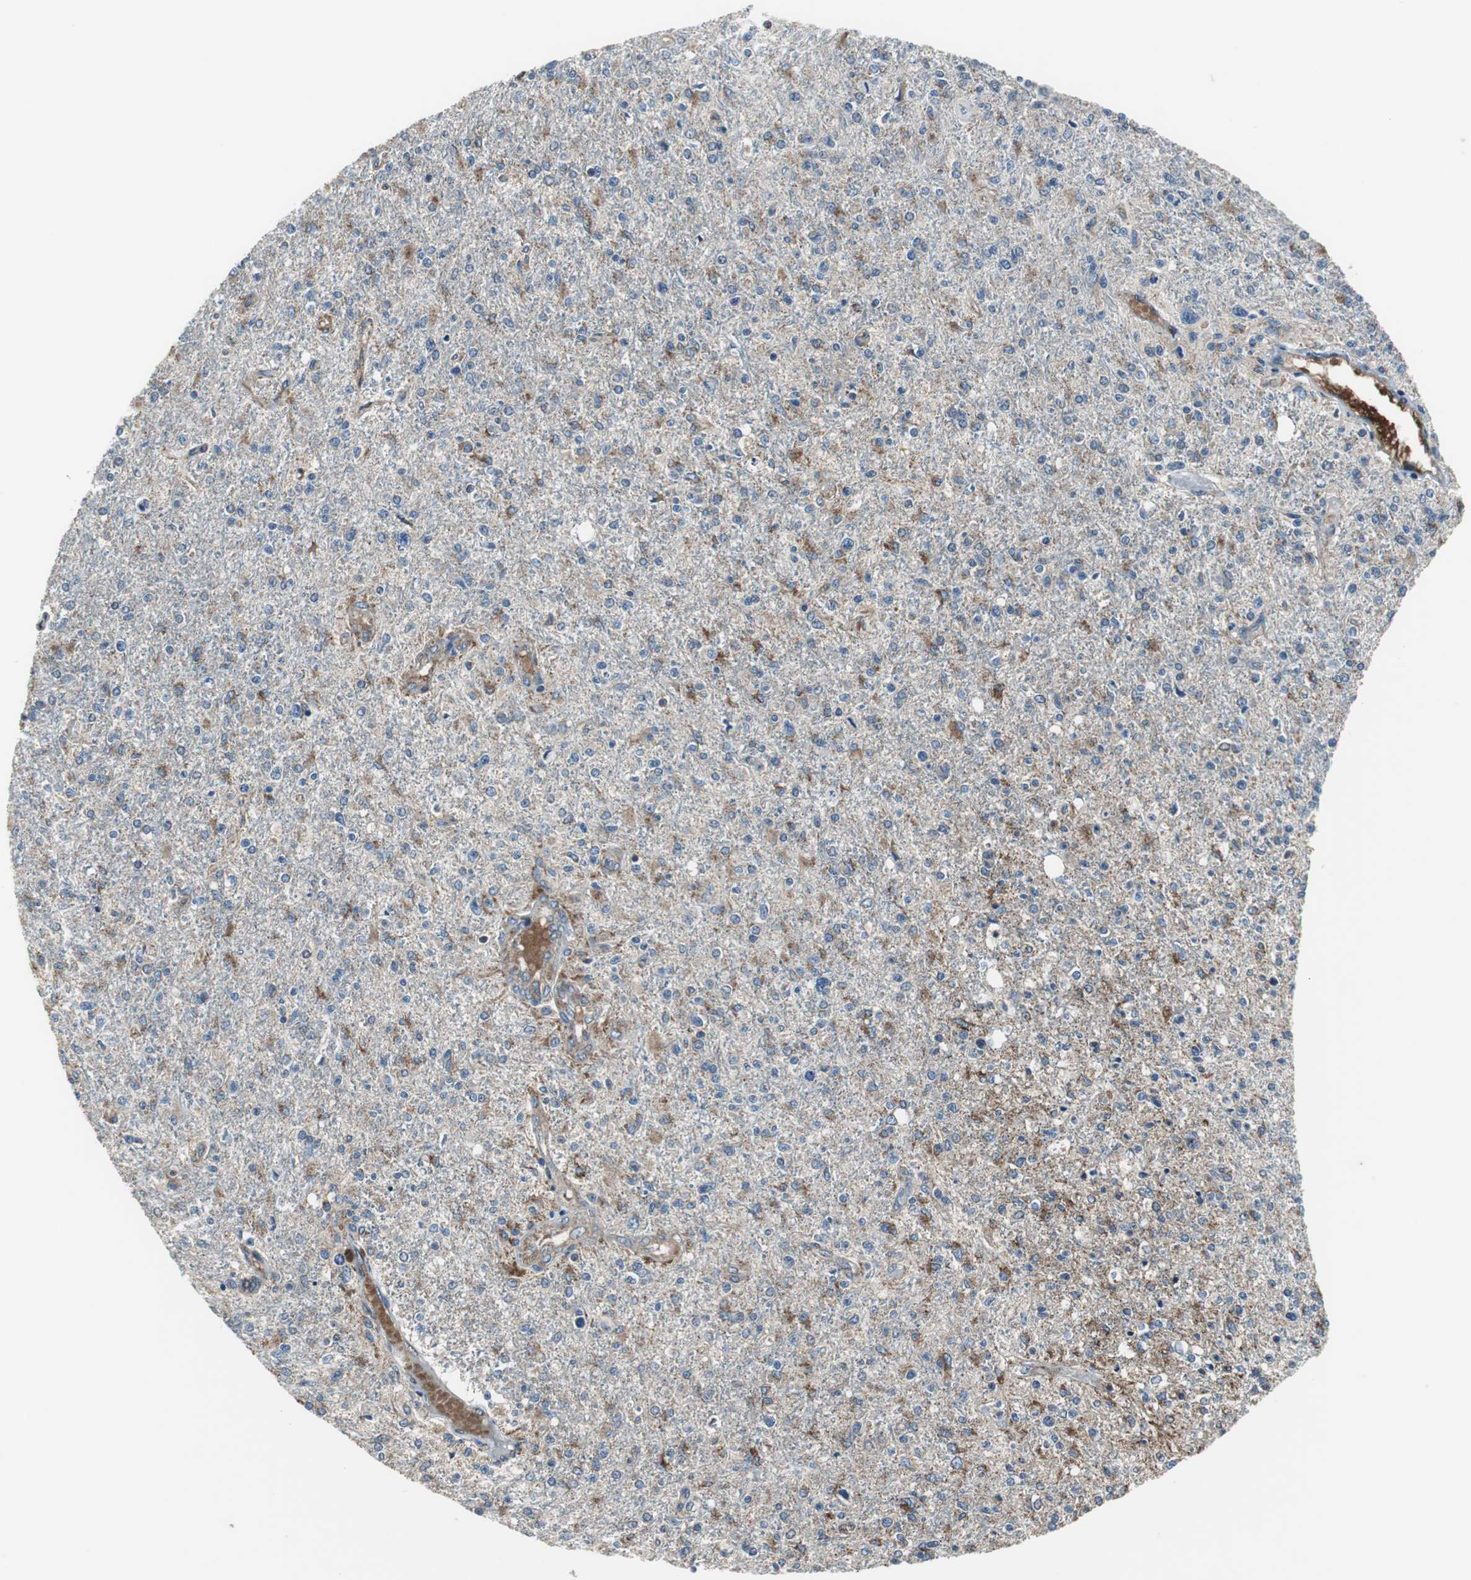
{"staining": {"intensity": "moderate", "quantity": "<25%", "location": "cytoplasmic/membranous"}, "tissue": "glioma", "cell_type": "Tumor cells", "image_type": "cancer", "snomed": [{"axis": "morphology", "description": "Glioma, malignant, High grade"}, {"axis": "topography", "description": "Cerebral cortex"}], "caption": "Immunohistochemistry (IHC) photomicrograph of neoplastic tissue: glioma stained using IHC shows low levels of moderate protein expression localized specifically in the cytoplasmic/membranous of tumor cells, appearing as a cytoplasmic/membranous brown color.", "gene": "PI4KB", "patient": {"sex": "male", "age": 76}}